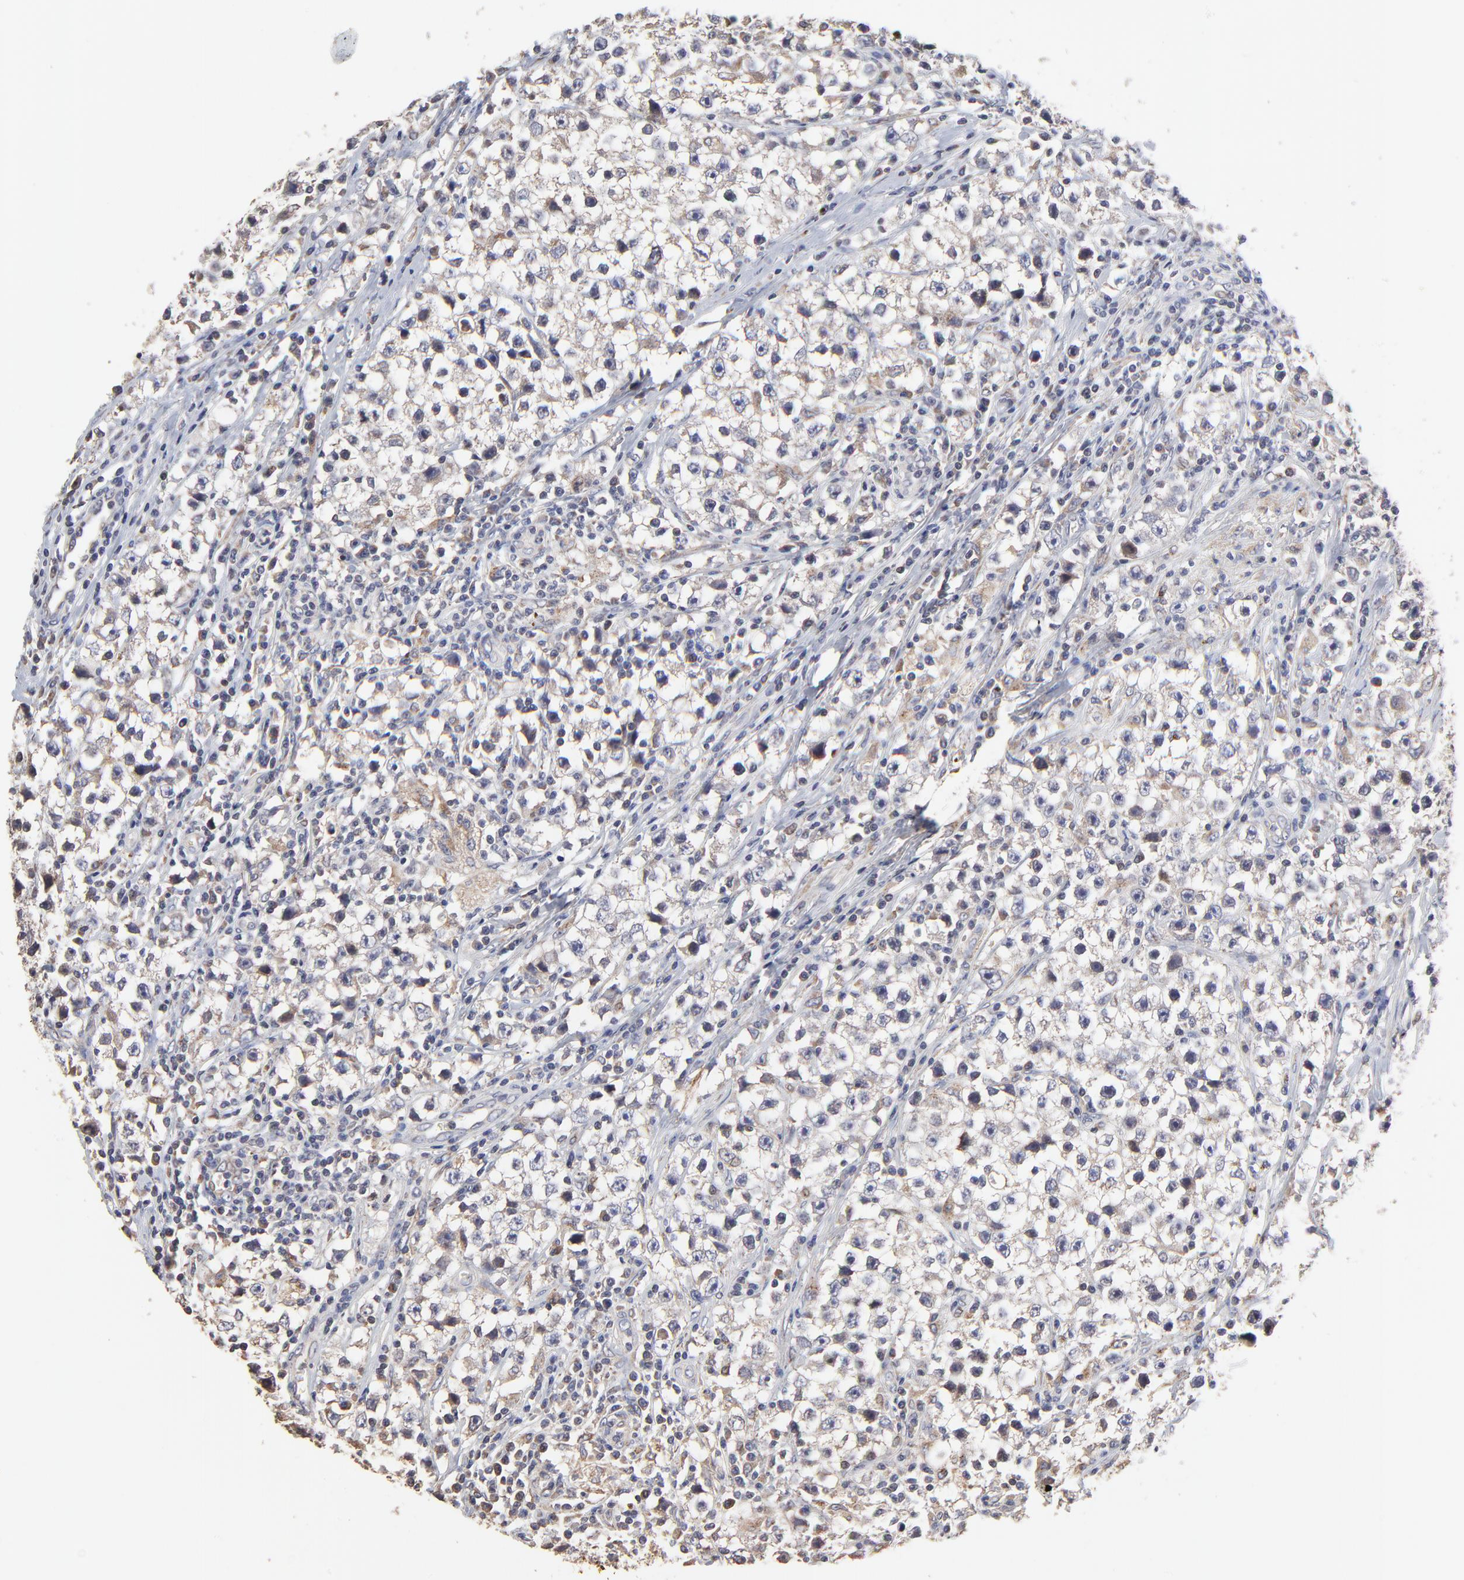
{"staining": {"intensity": "weak", "quantity": "<25%", "location": "cytoplasmic/membranous"}, "tissue": "testis cancer", "cell_type": "Tumor cells", "image_type": "cancer", "snomed": [{"axis": "morphology", "description": "Seminoma, NOS"}, {"axis": "topography", "description": "Testis"}], "caption": "Tumor cells show no significant protein positivity in seminoma (testis). (DAB (3,3'-diaminobenzidine) immunohistochemistry (IHC), high magnification).", "gene": "ELP2", "patient": {"sex": "male", "age": 35}}